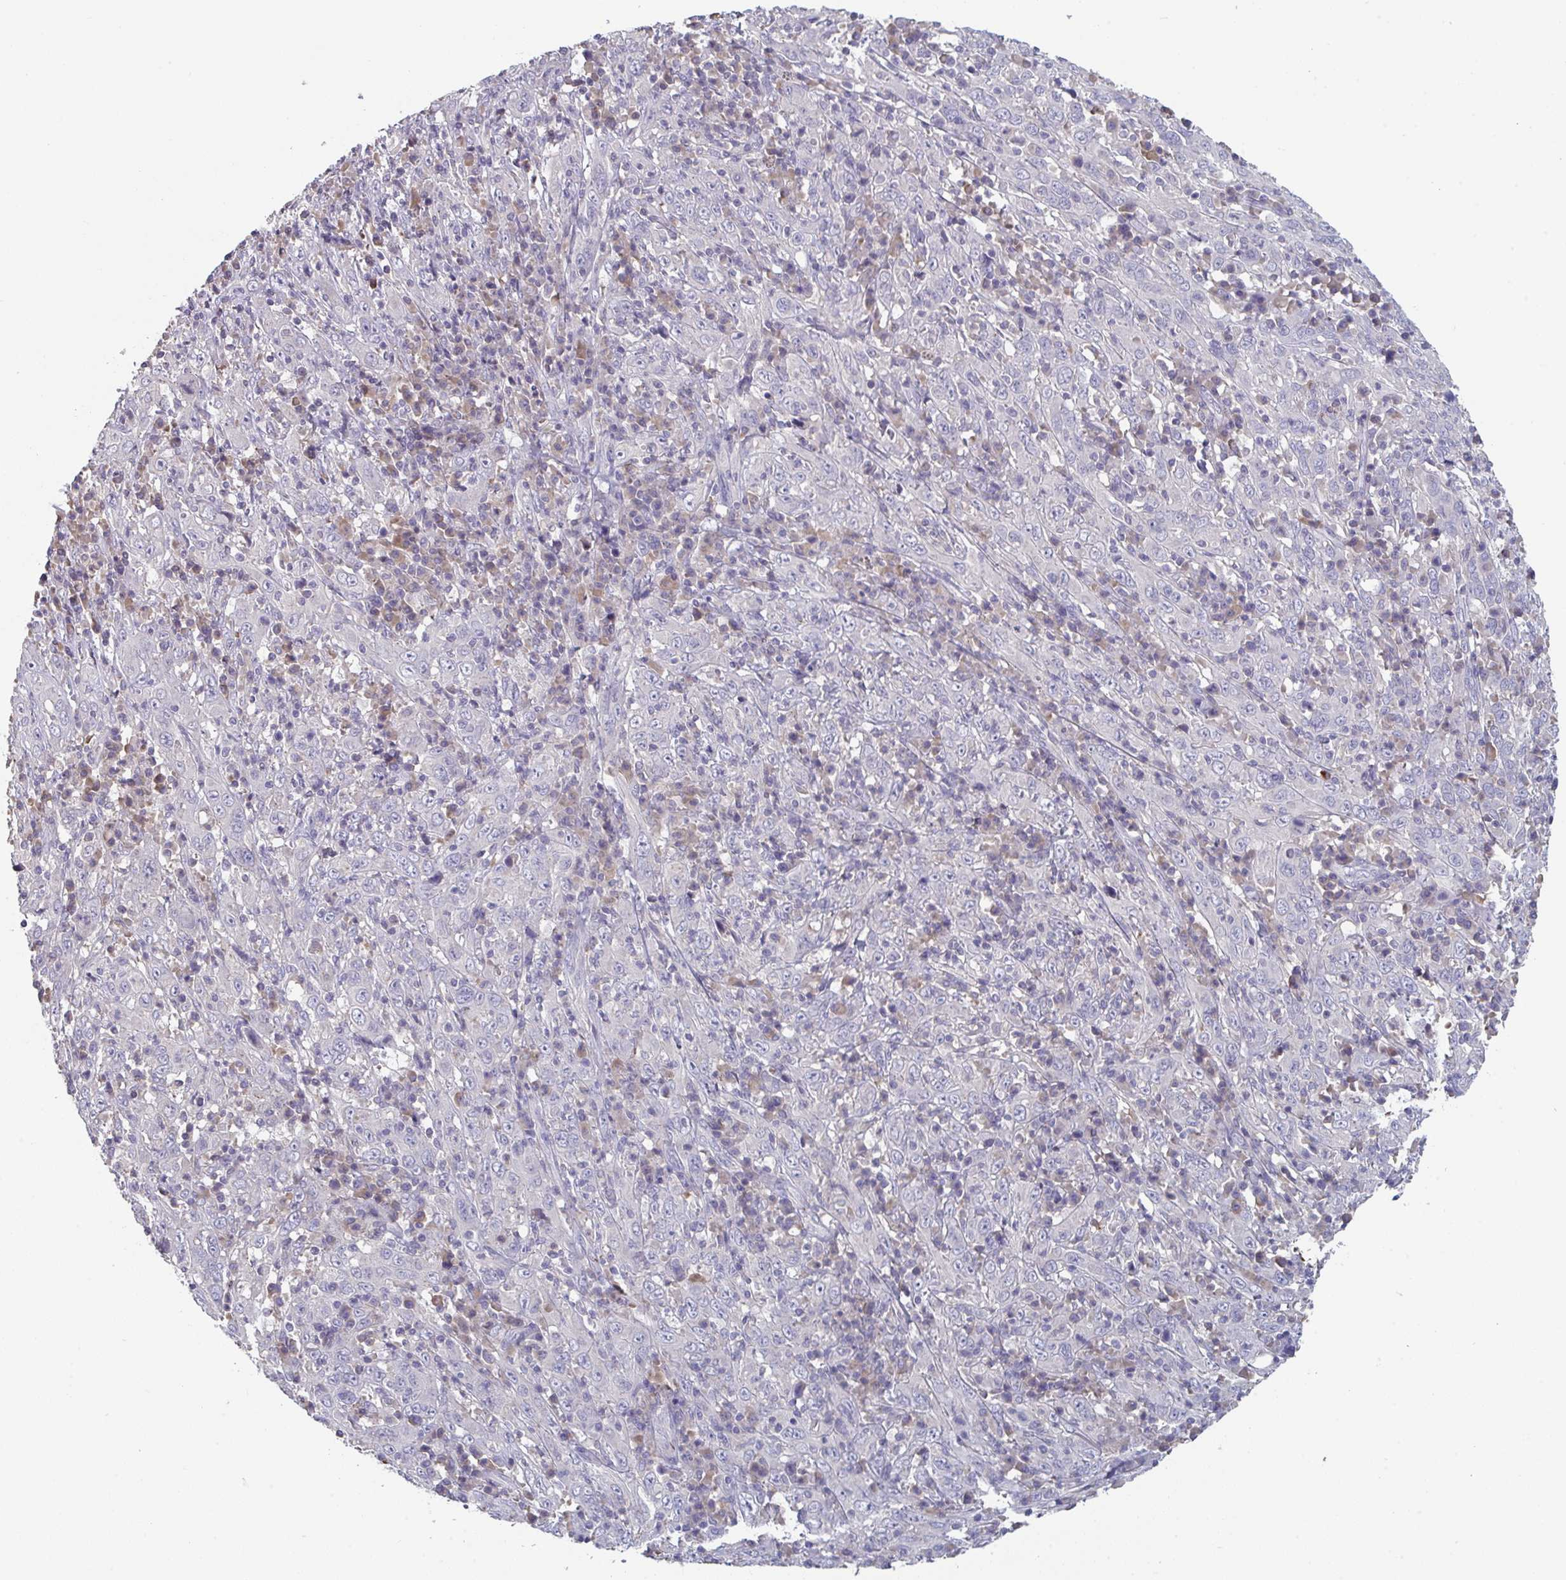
{"staining": {"intensity": "negative", "quantity": "none", "location": "none"}, "tissue": "cervical cancer", "cell_type": "Tumor cells", "image_type": "cancer", "snomed": [{"axis": "morphology", "description": "Squamous cell carcinoma, NOS"}, {"axis": "topography", "description": "Cervix"}], "caption": "Tumor cells show no significant staining in cervical squamous cell carcinoma.", "gene": "HGFAC", "patient": {"sex": "female", "age": 46}}